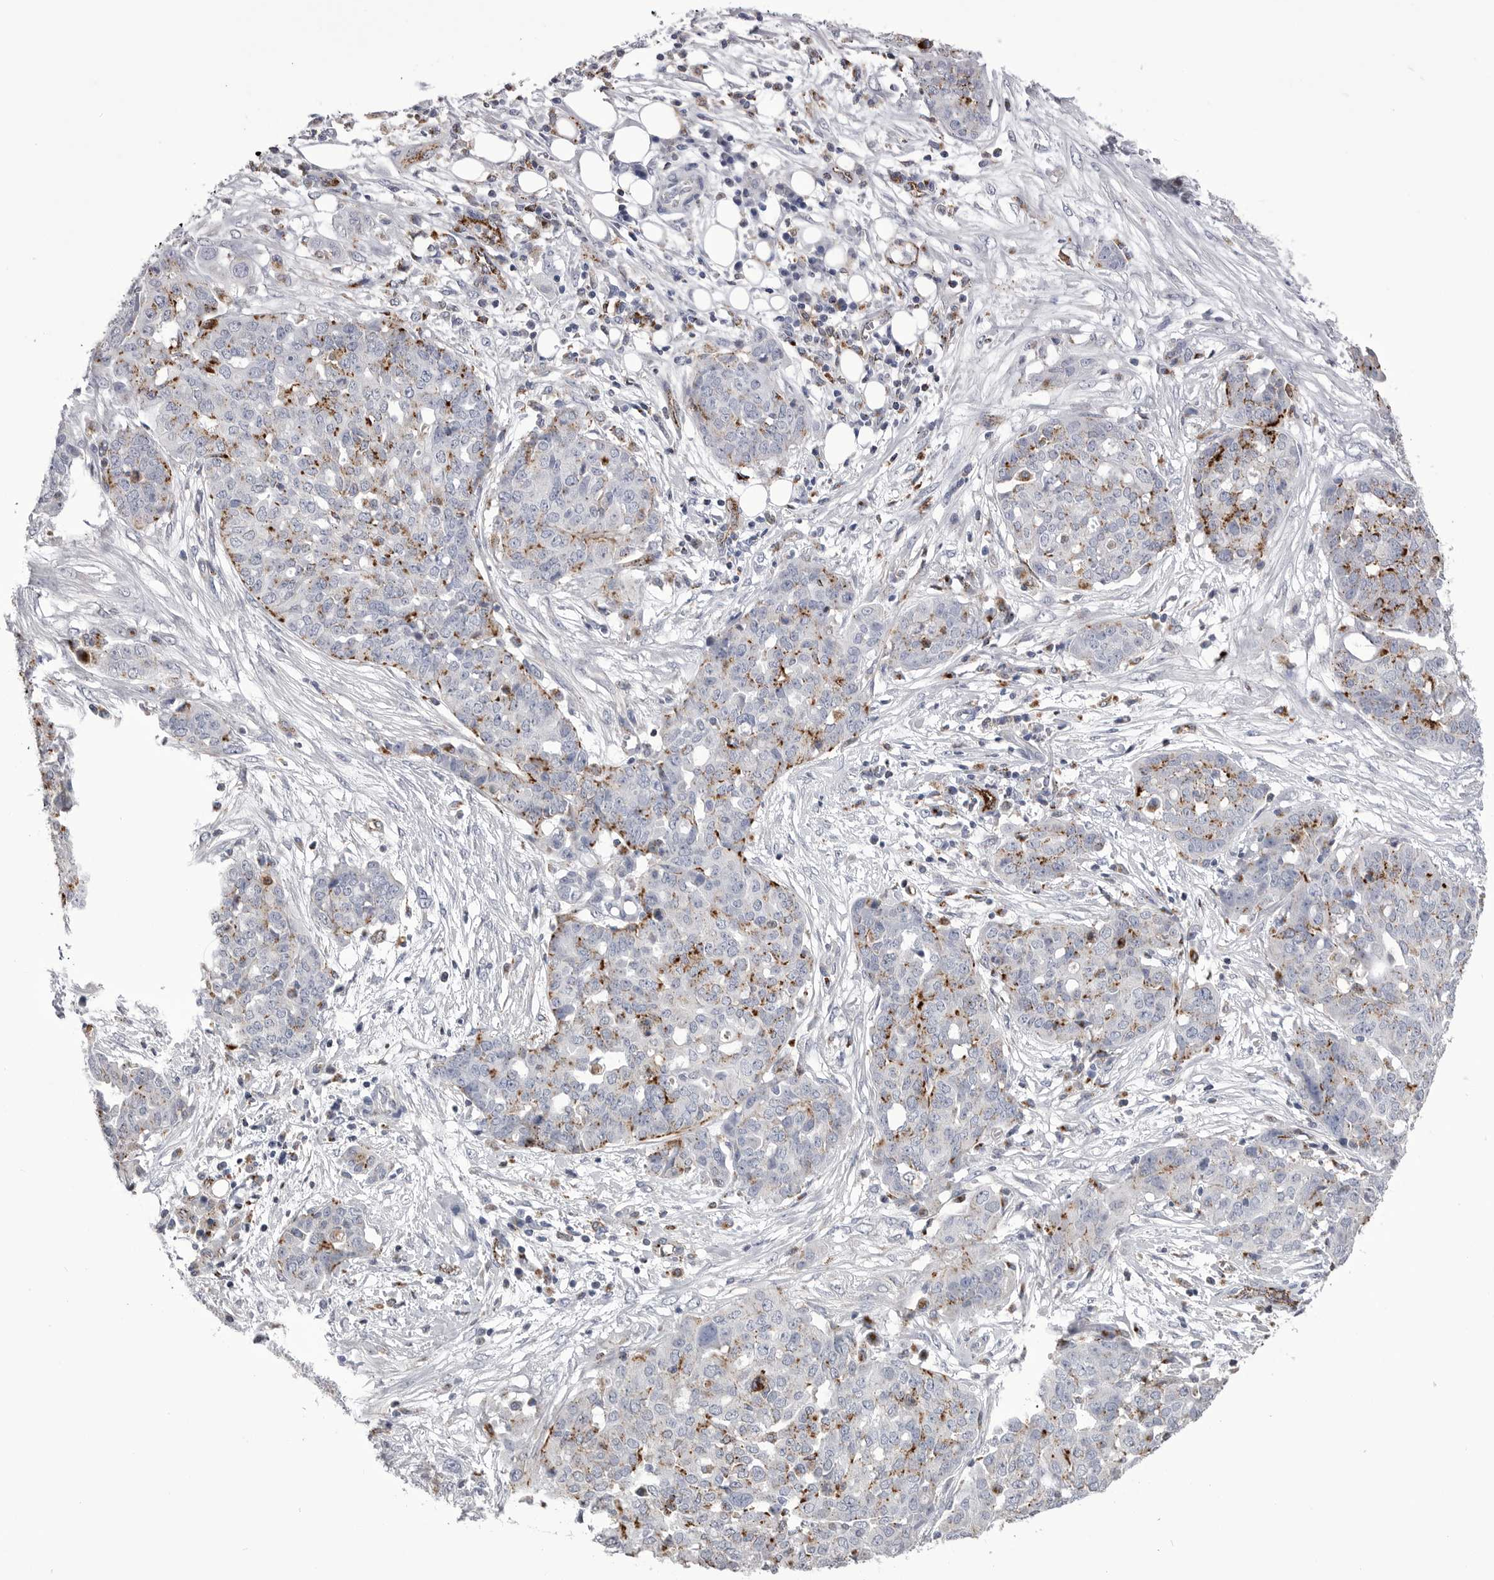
{"staining": {"intensity": "moderate", "quantity": "25%-75%", "location": "cytoplasmic/membranous"}, "tissue": "ovarian cancer", "cell_type": "Tumor cells", "image_type": "cancer", "snomed": [{"axis": "morphology", "description": "Cystadenocarcinoma, serous, NOS"}, {"axis": "topography", "description": "Soft tissue"}, {"axis": "topography", "description": "Ovary"}], "caption": "A brown stain highlights moderate cytoplasmic/membranous expression of a protein in human ovarian cancer tumor cells. Using DAB (3,3'-diaminobenzidine) (brown) and hematoxylin (blue) stains, captured at high magnification using brightfield microscopy.", "gene": "PSPN", "patient": {"sex": "female", "age": 57}}